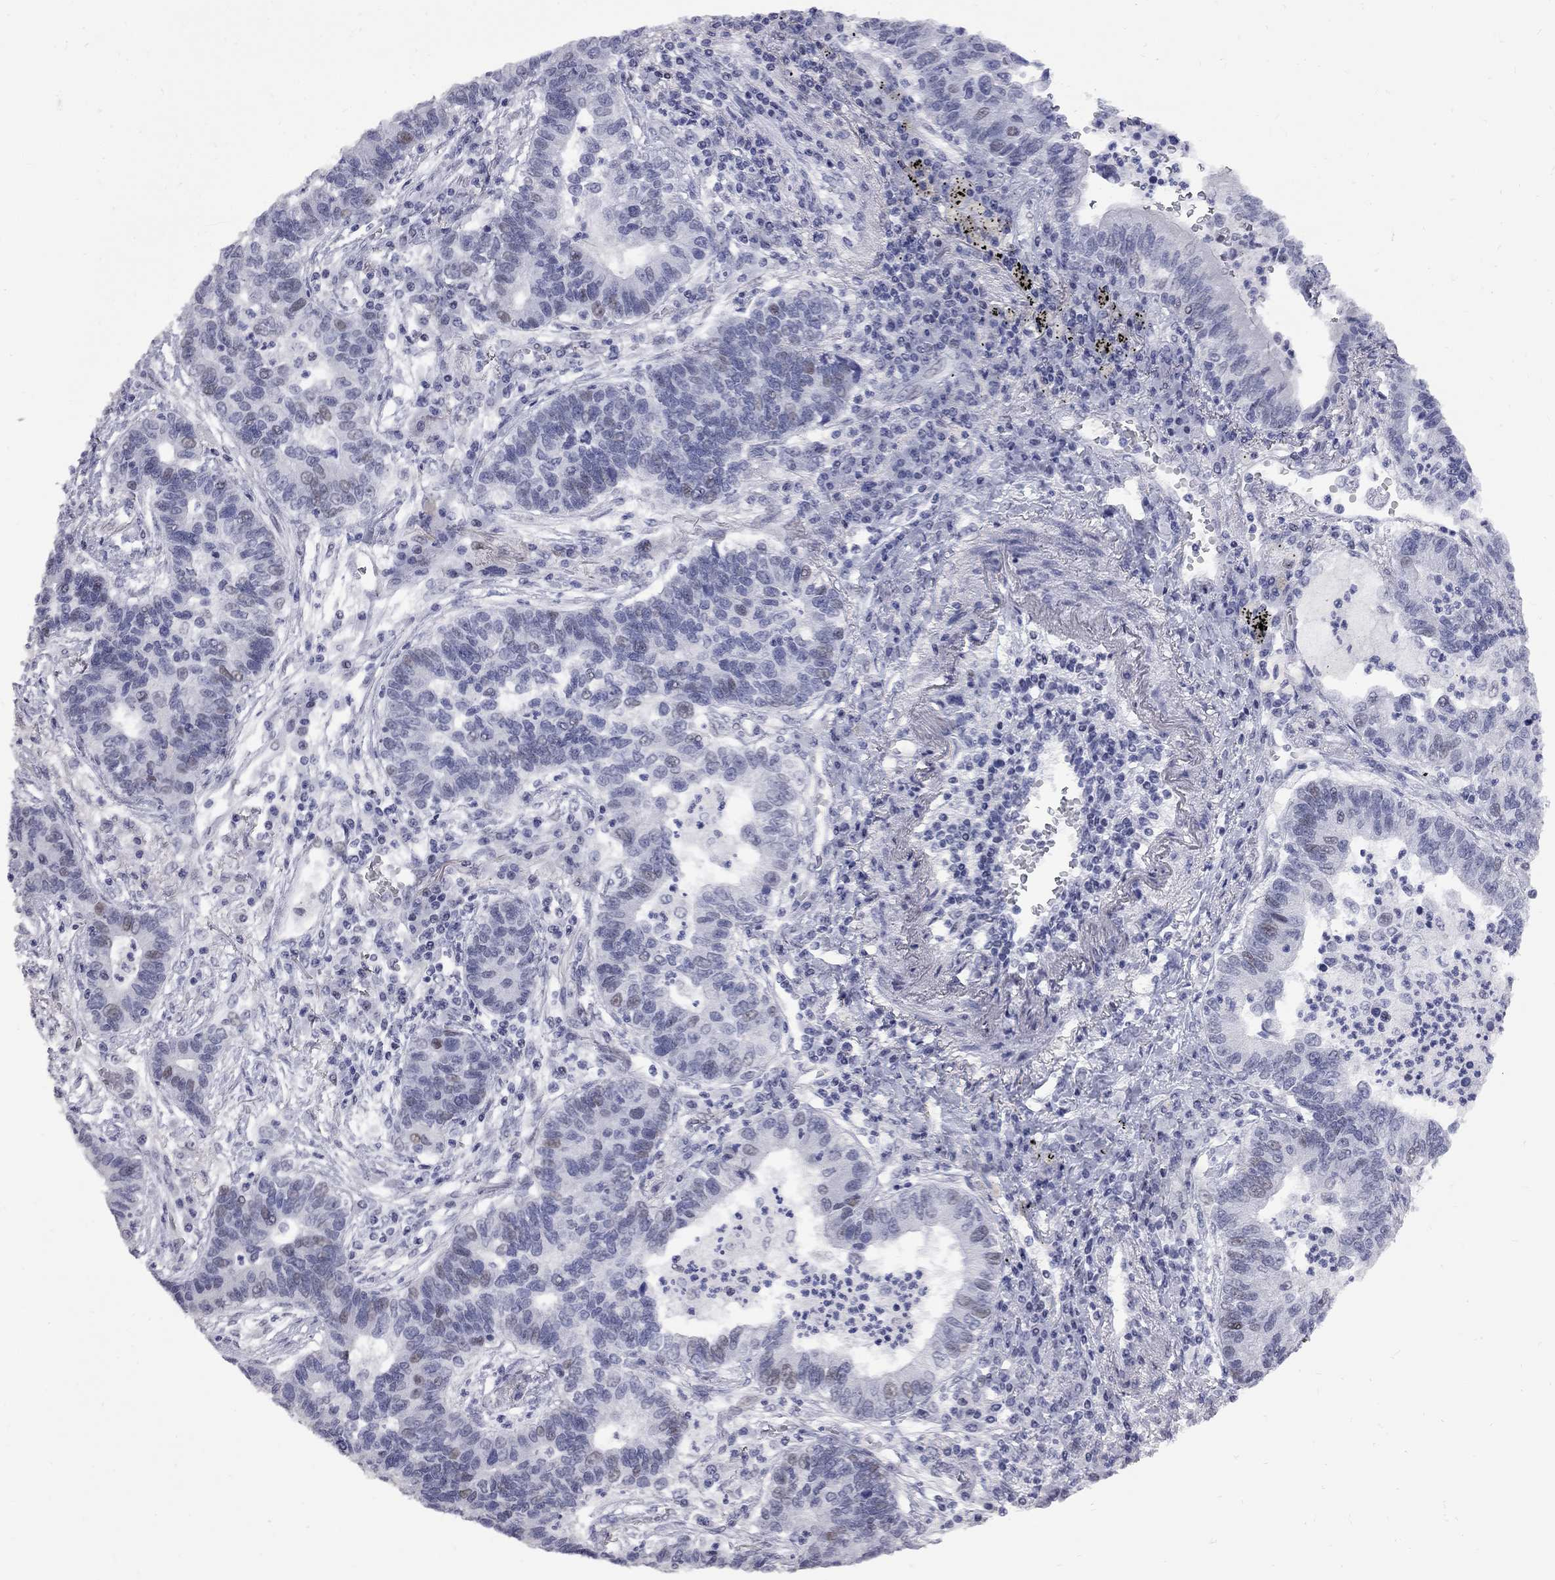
{"staining": {"intensity": "weak", "quantity": "<25%", "location": "nuclear"}, "tissue": "lung cancer", "cell_type": "Tumor cells", "image_type": "cancer", "snomed": [{"axis": "morphology", "description": "Adenocarcinoma, NOS"}, {"axis": "topography", "description": "Lung"}], "caption": "Tumor cells show no significant staining in lung cancer (adenocarcinoma).", "gene": "ZNF154", "patient": {"sex": "female", "age": 57}}